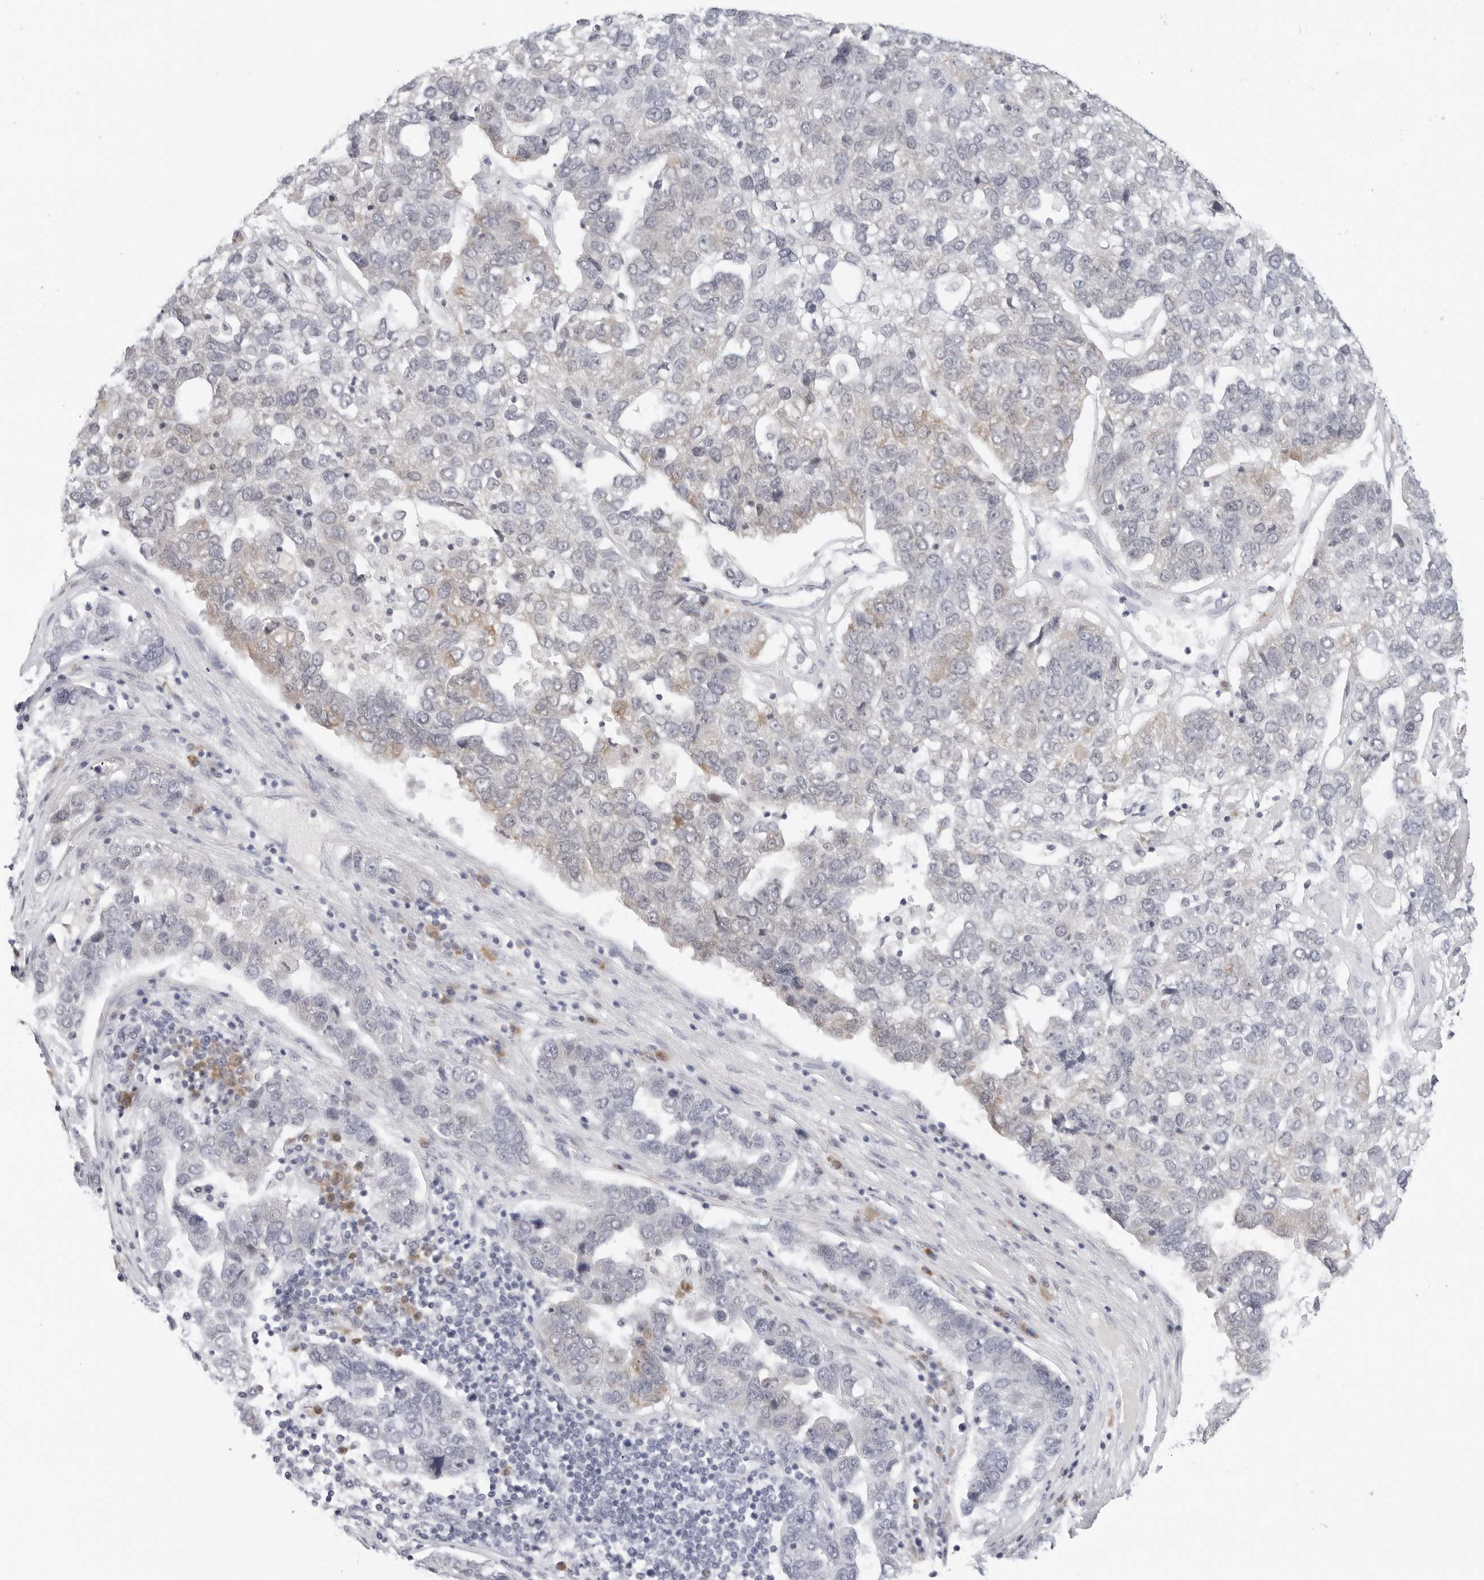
{"staining": {"intensity": "negative", "quantity": "none", "location": "none"}, "tissue": "pancreatic cancer", "cell_type": "Tumor cells", "image_type": "cancer", "snomed": [{"axis": "morphology", "description": "Adenocarcinoma, NOS"}, {"axis": "topography", "description": "Pancreas"}], "caption": "There is no significant staining in tumor cells of adenocarcinoma (pancreatic).", "gene": "EDN2", "patient": {"sex": "female", "age": 61}}